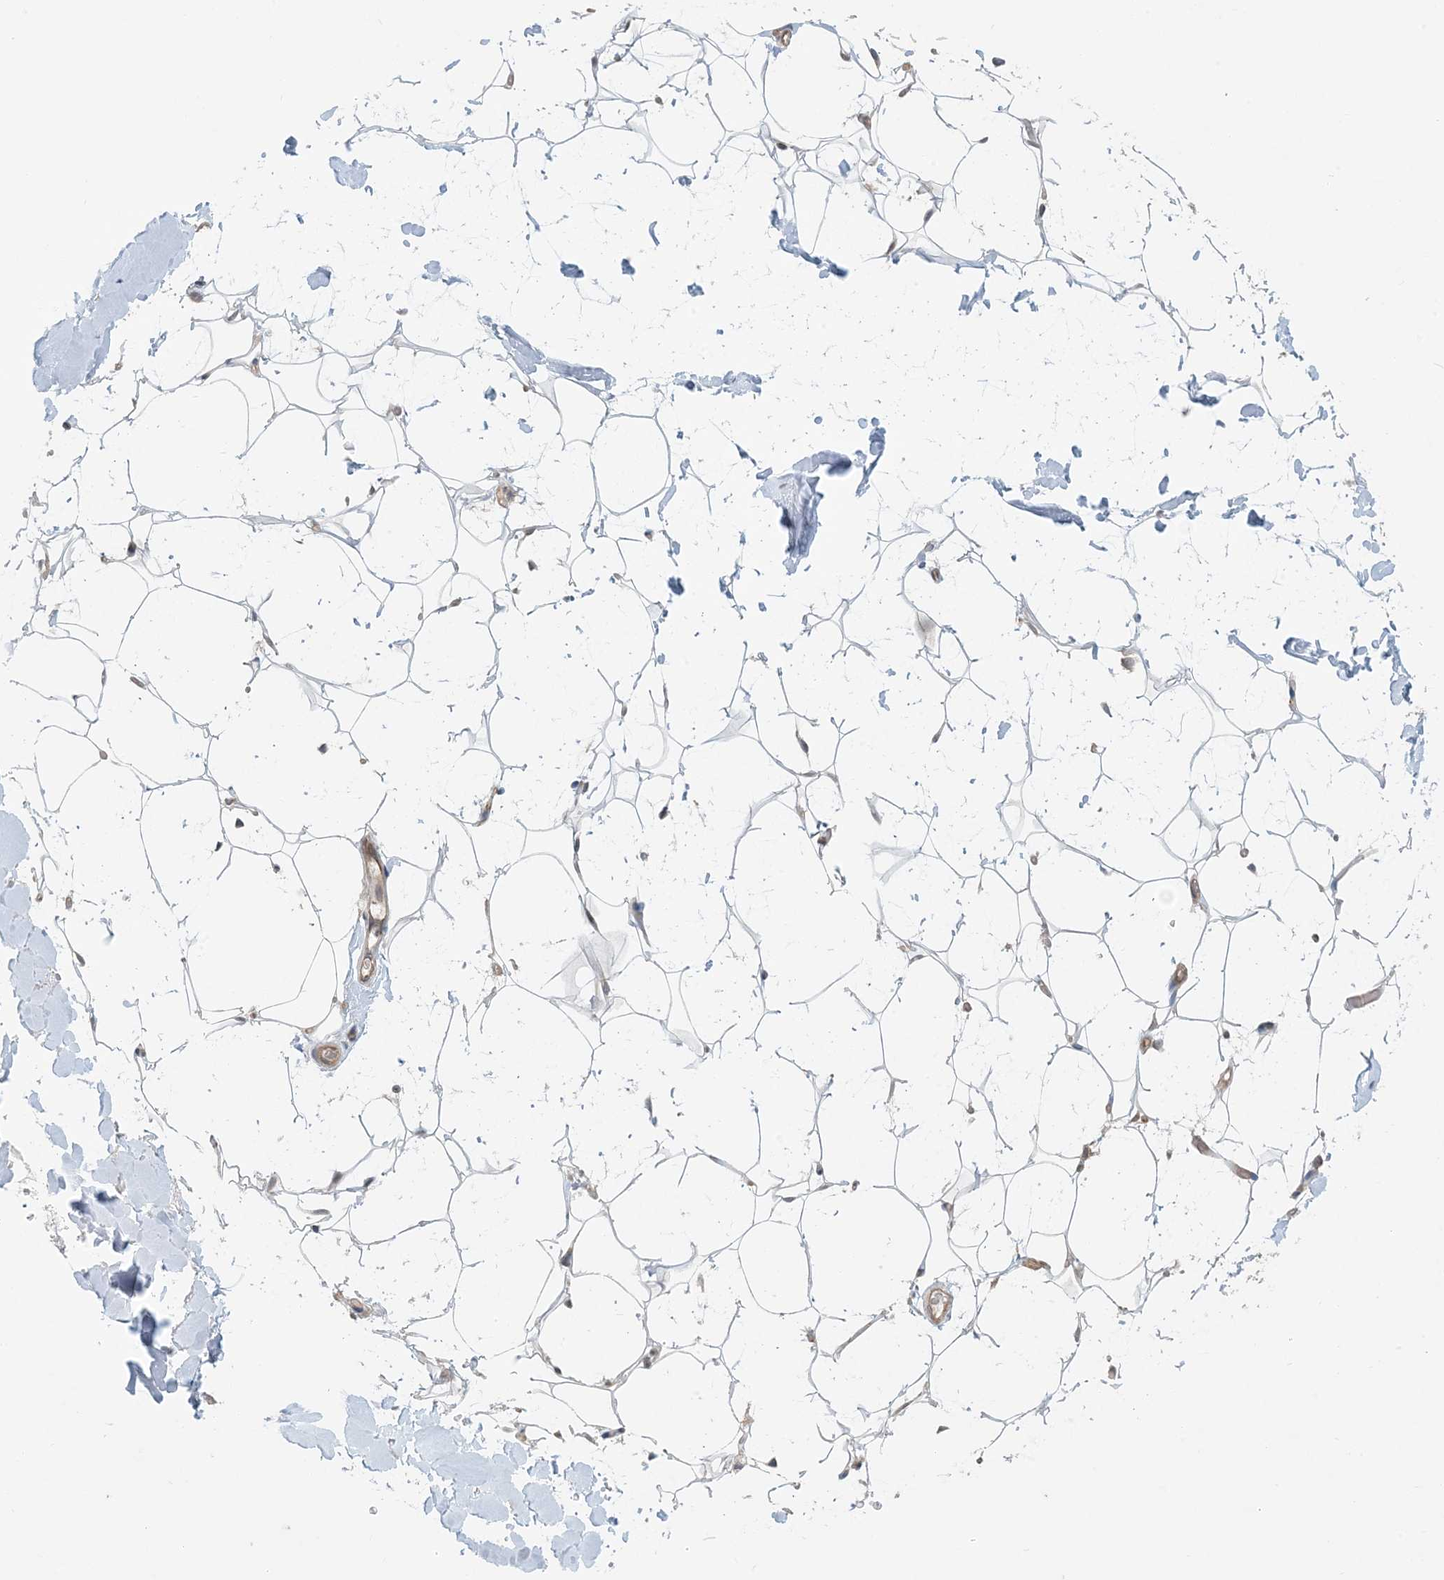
{"staining": {"intensity": "negative", "quantity": "none", "location": "none"}, "tissue": "adipose tissue", "cell_type": "Adipocytes", "image_type": "normal", "snomed": [{"axis": "morphology", "description": "Normal tissue, NOS"}, {"axis": "topography", "description": "Breast"}], "caption": "Immunohistochemistry (IHC) histopathology image of unremarkable human adipose tissue stained for a protein (brown), which demonstrates no positivity in adipocytes.", "gene": "OBI1", "patient": {"sex": "female", "age": 26}}